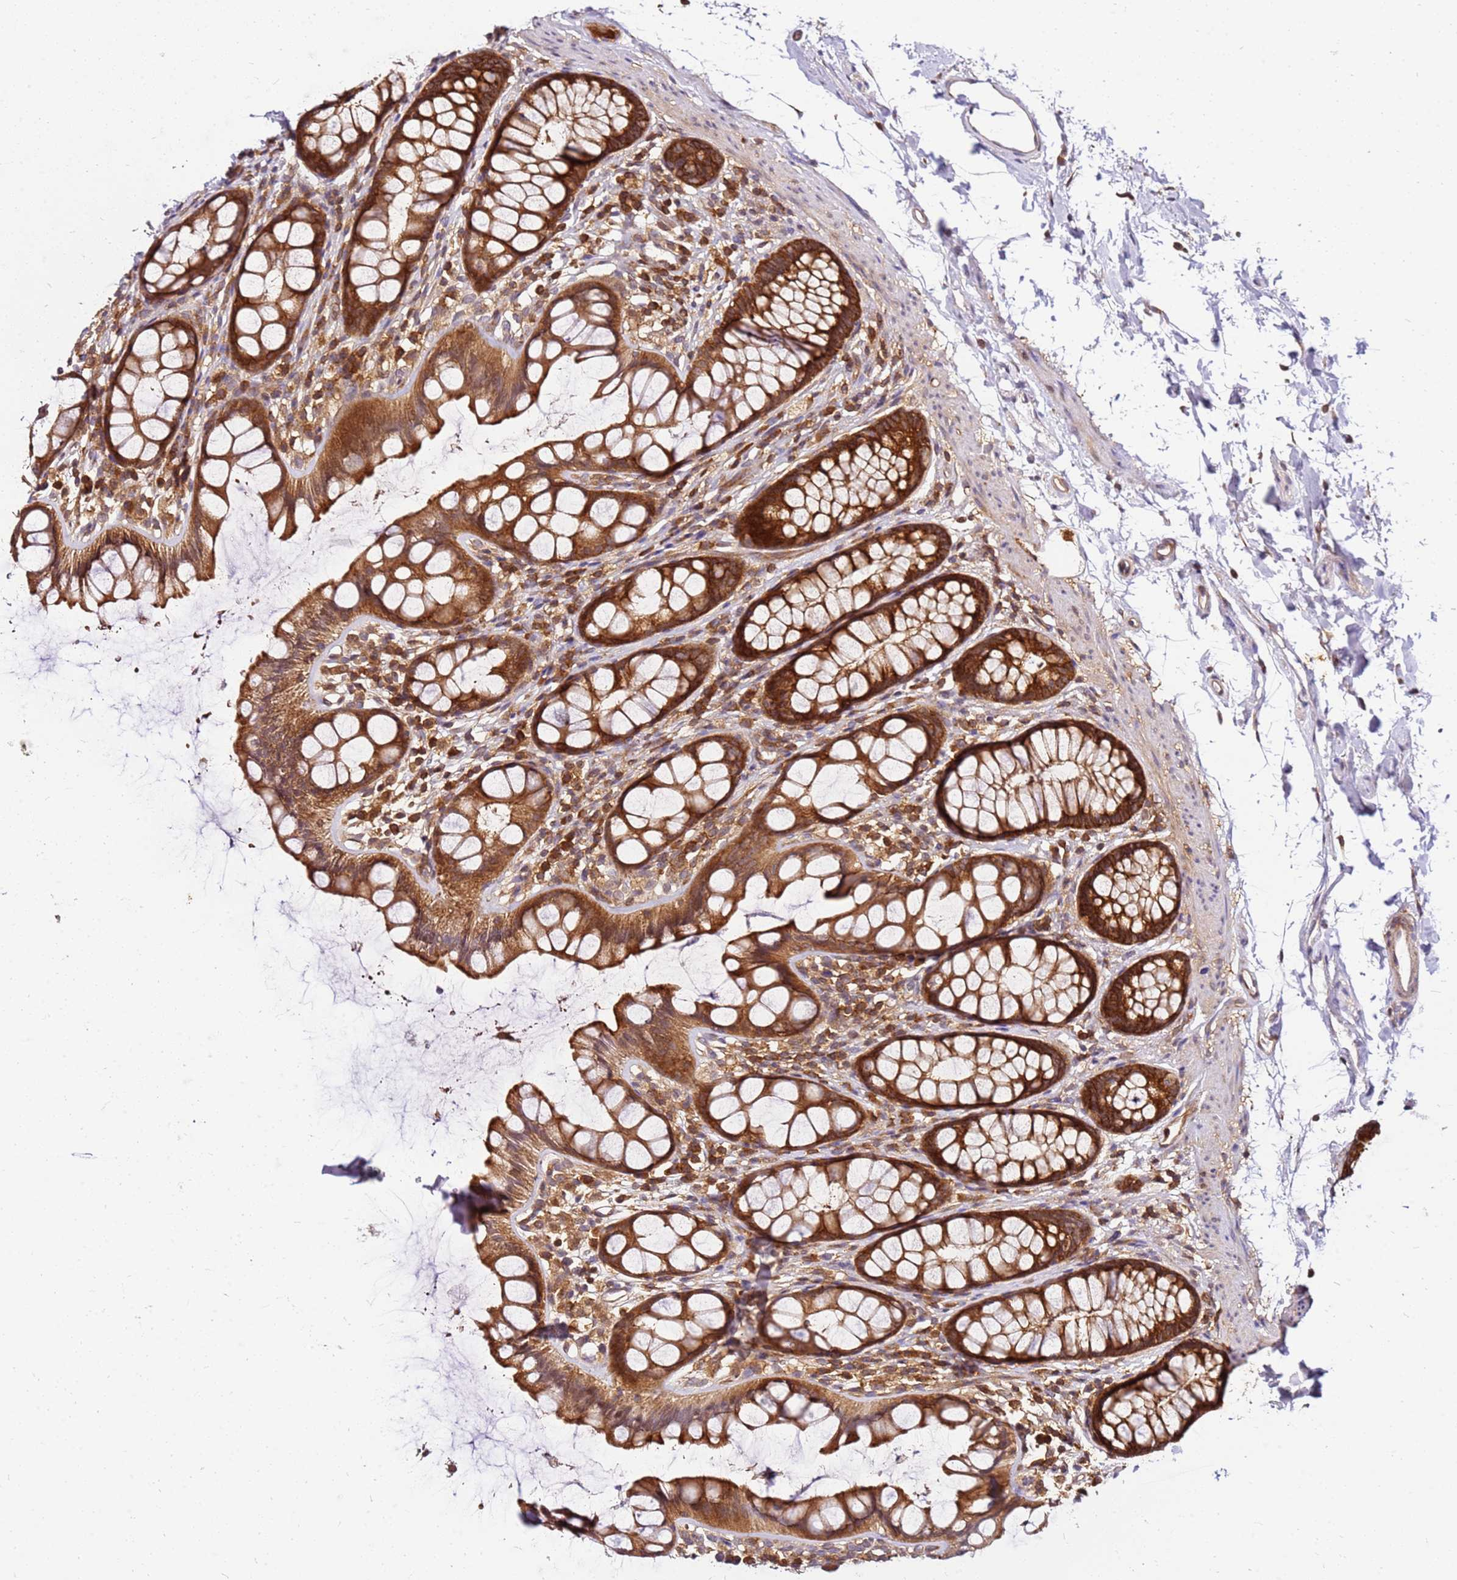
{"staining": {"intensity": "strong", "quantity": ">75%", "location": "cytoplasmic/membranous"}, "tissue": "rectum", "cell_type": "Glandular cells", "image_type": "normal", "snomed": [{"axis": "morphology", "description": "Normal tissue, NOS"}, {"axis": "topography", "description": "Rectum"}], "caption": "IHC of unremarkable human rectum demonstrates high levels of strong cytoplasmic/membranous expression in approximately >75% of glandular cells. (DAB IHC with brightfield microscopy, high magnification).", "gene": "PIH1D1", "patient": {"sex": "female", "age": 65}}